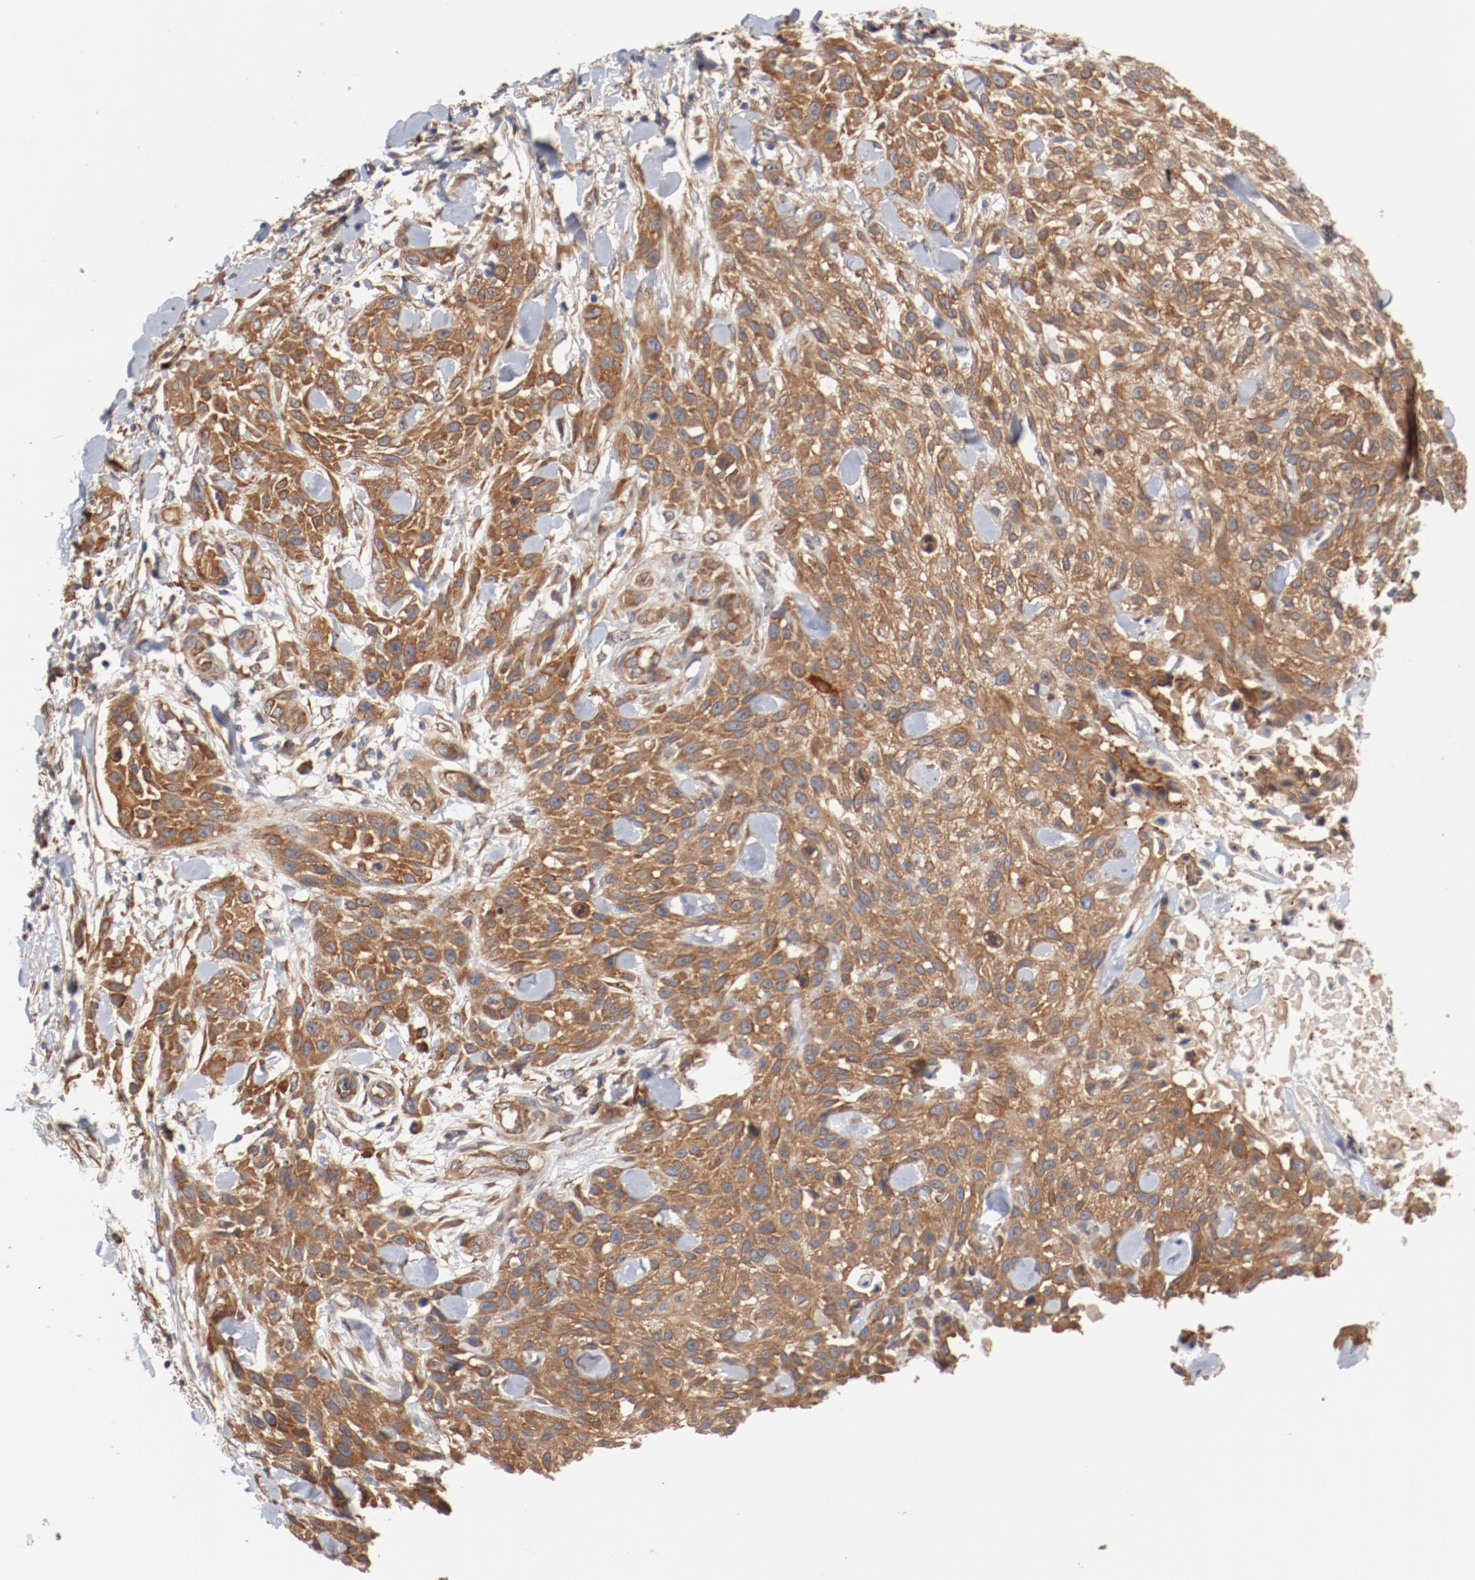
{"staining": {"intensity": "moderate", "quantity": ">75%", "location": "cytoplasmic/membranous"}, "tissue": "skin cancer", "cell_type": "Tumor cells", "image_type": "cancer", "snomed": [{"axis": "morphology", "description": "Squamous cell carcinoma, NOS"}, {"axis": "topography", "description": "Skin"}], "caption": "Immunohistochemistry (IHC) (DAB (3,3'-diaminobenzidine)) staining of human skin cancer demonstrates moderate cytoplasmic/membranous protein staining in about >75% of tumor cells. (DAB IHC with brightfield microscopy, high magnification).", "gene": "PITPNM2", "patient": {"sex": "female", "age": 42}}